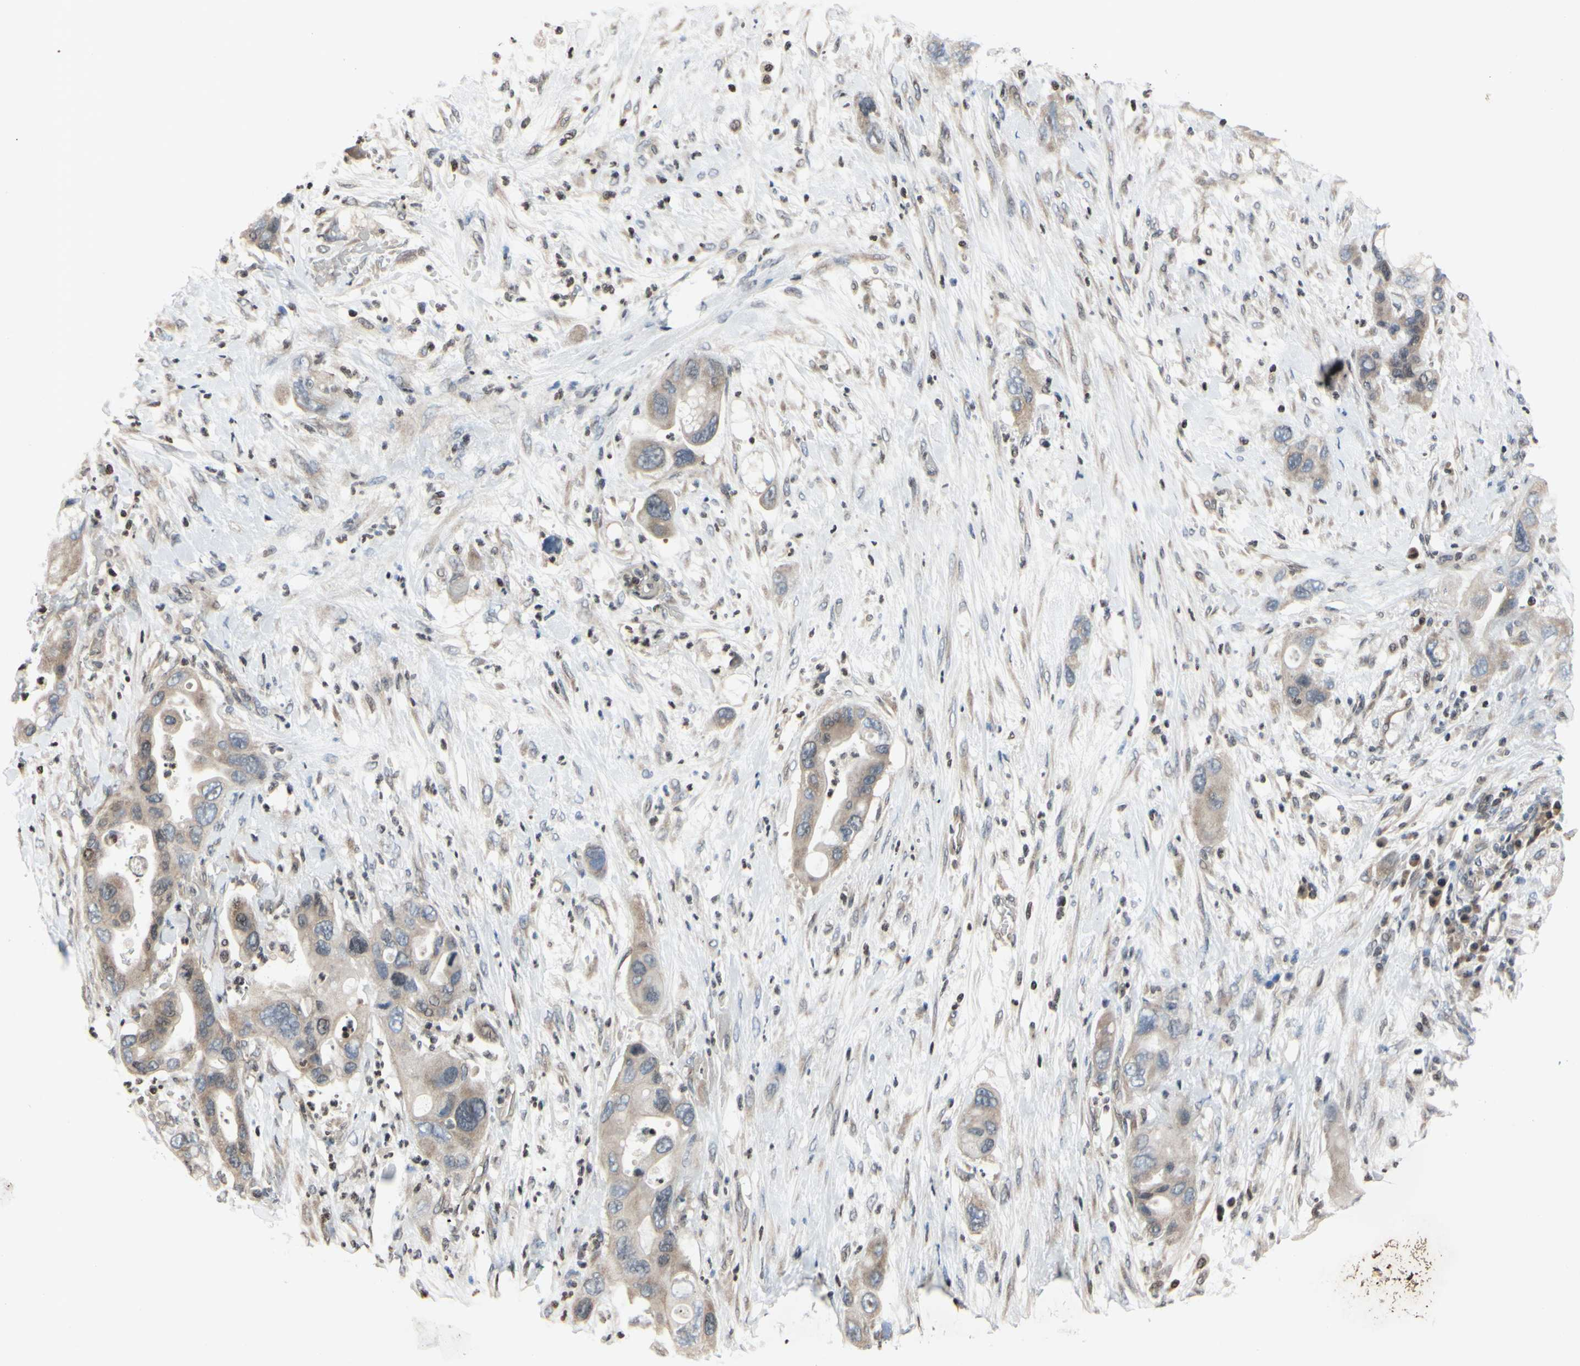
{"staining": {"intensity": "weak", "quantity": "25%-75%", "location": "cytoplasmic/membranous"}, "tissue": "pancreatic cancer", "cell_type": "Tumor cells", "image_type": "cancer", "snomed": [{"axis": "morphology", "description": "Adenocarcinoma, NOS"}, {"axis": "topography", "description": "Pancreas"}], "caption": "This is an image of immunohistochemistry staining of adenocarcinoma (pancreatic), which shows weak staining in the cytoplasmic/membranous of tumor cells.", "gene": "ARG1", "patient": {"sex": "female", "age": 71}}